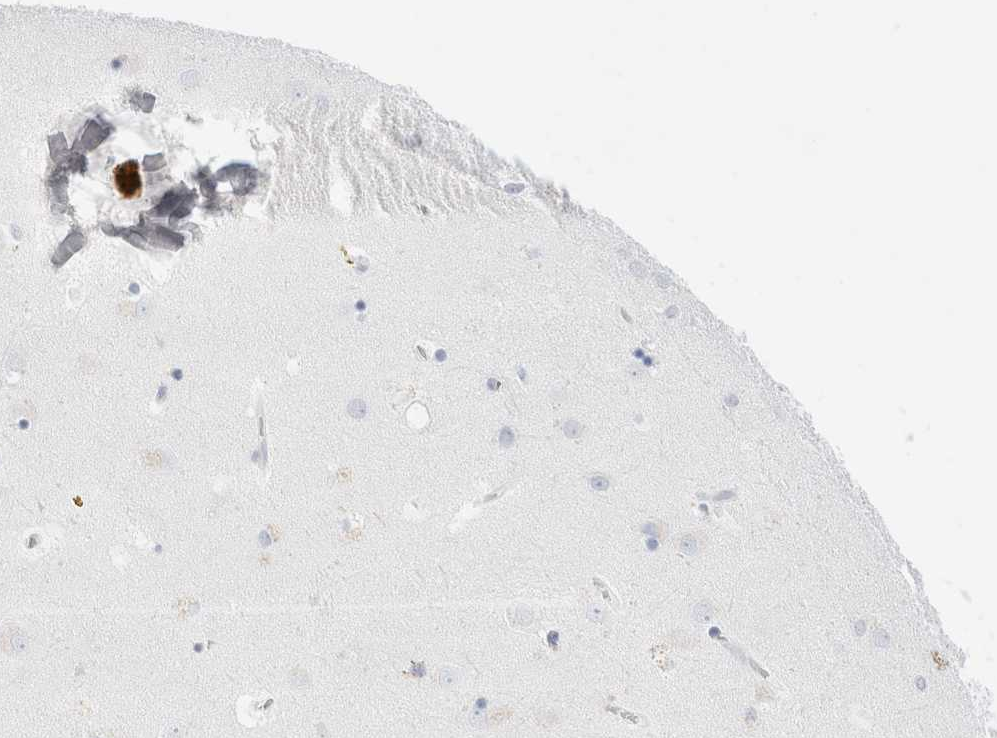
{"staining": {"intensity": "negative", "quantity": "none", "location": "none"}, "tissue": "caudate", "cell_type": "Glial cells", "image_type": "normal", "snomed": [{"axis": "morphology", "description": "Normal tissue, NOS"}, {"axis": "topography", "description": "Lateral ventricle wall"}], "caption": "High power microscopy image of an IHC histopathology image of unremarkable caudate, revealing no significant positivity in glial cells. Nuclei are stained in blue.", "gene": "MUC15", "patient": {"sex": "male", "age": 70}}